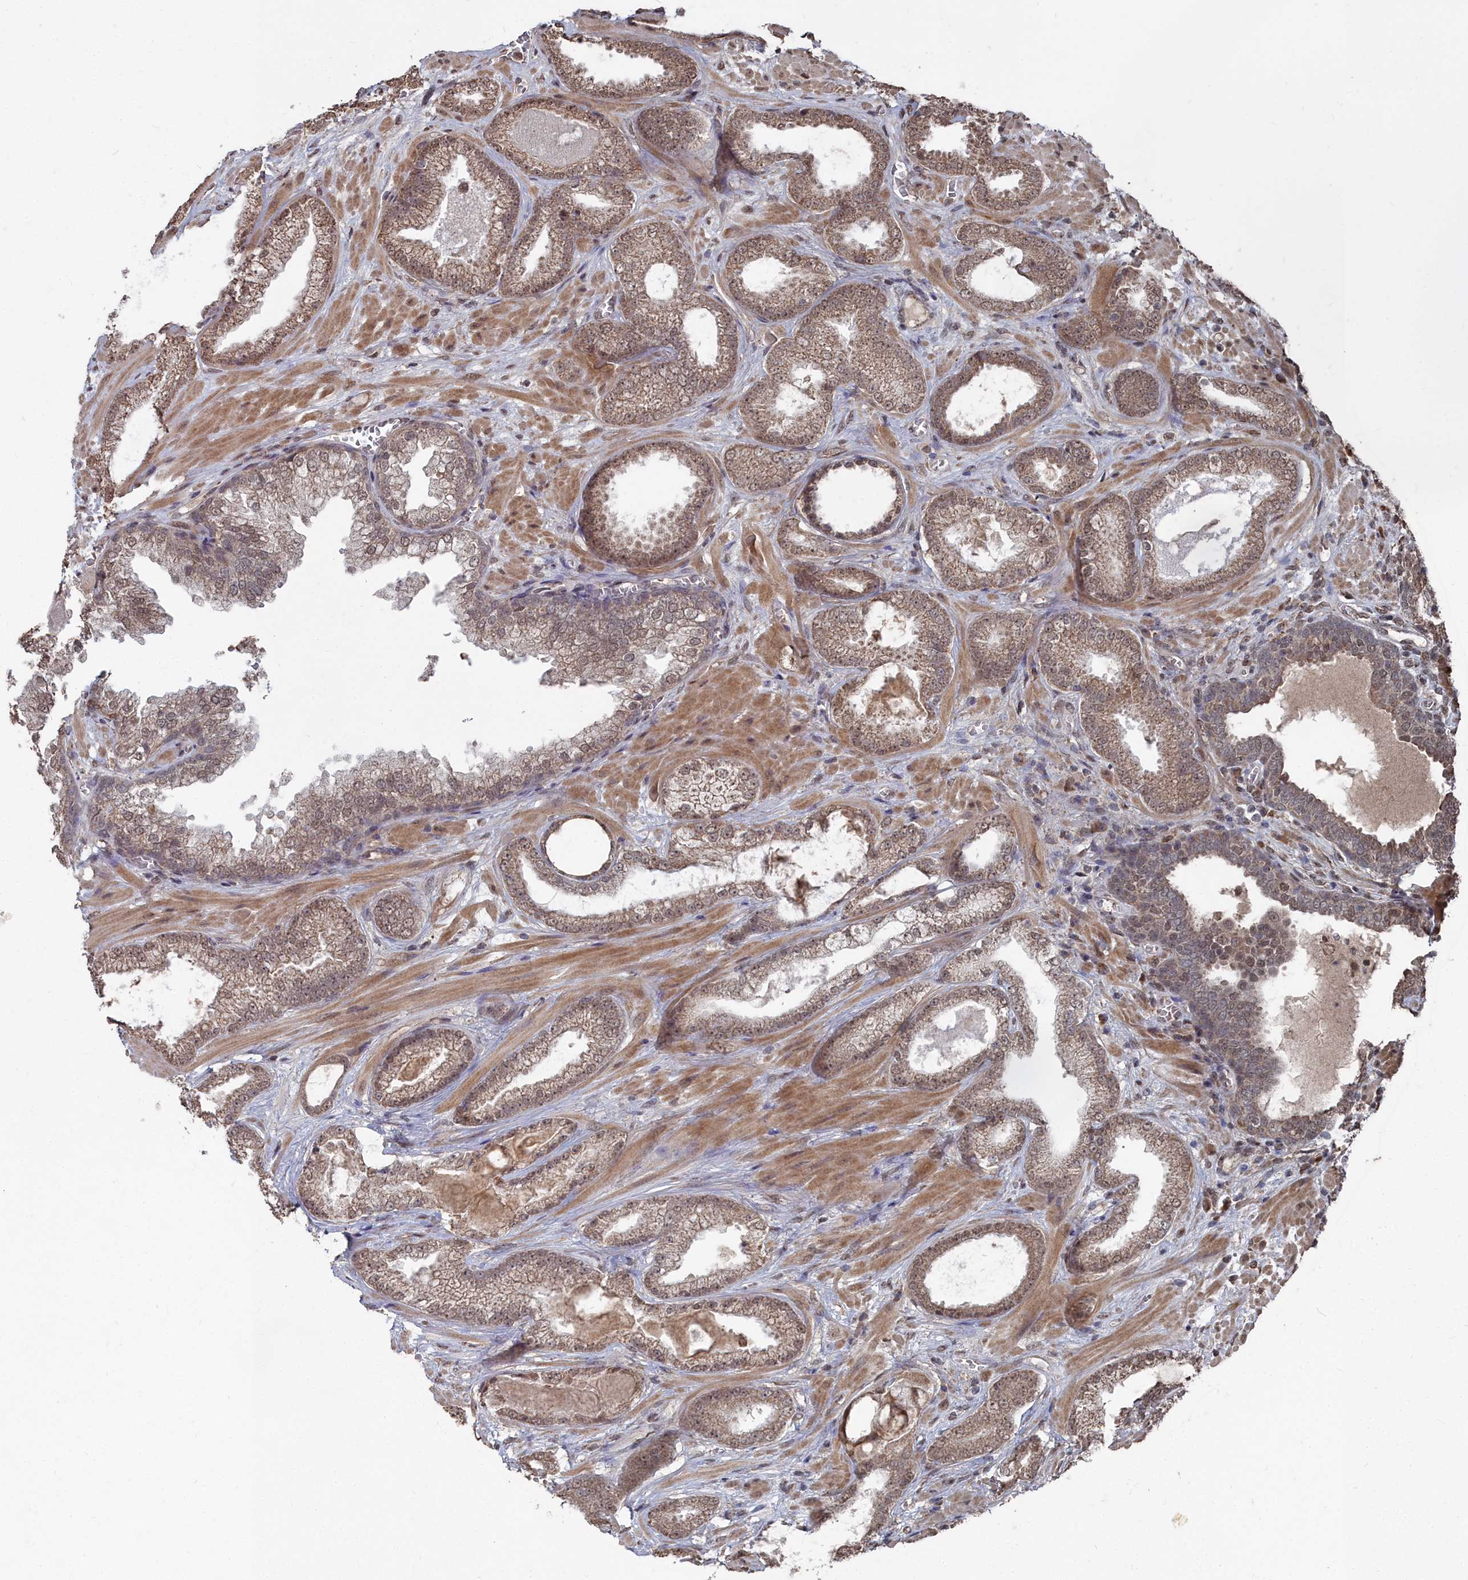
{"staining": {"intensity": "moderate", "quantity": ">75%", "location": "cytoplasmic/membranous,nuclear"}, "tissue": "prostate cancer", "cell_type": "Tumor cells", "image_type": "cancer", "snomed": [{"axis": "morphology", "description": "Adenocarcinoma, Low grade"}, {"axis": "topography", "description": "Prostate"}], "caption": "High-power microscopy captured an immunohistochemistry (IHC) histopathology image of prostate adenocarcinoma (low-grade), revealing moderate cytoplasmic/membranous and nuclear staining in approximately >75% of tumor cells.", "gene": "CCNP", "patient": {"sex": "male", "age": 57}}